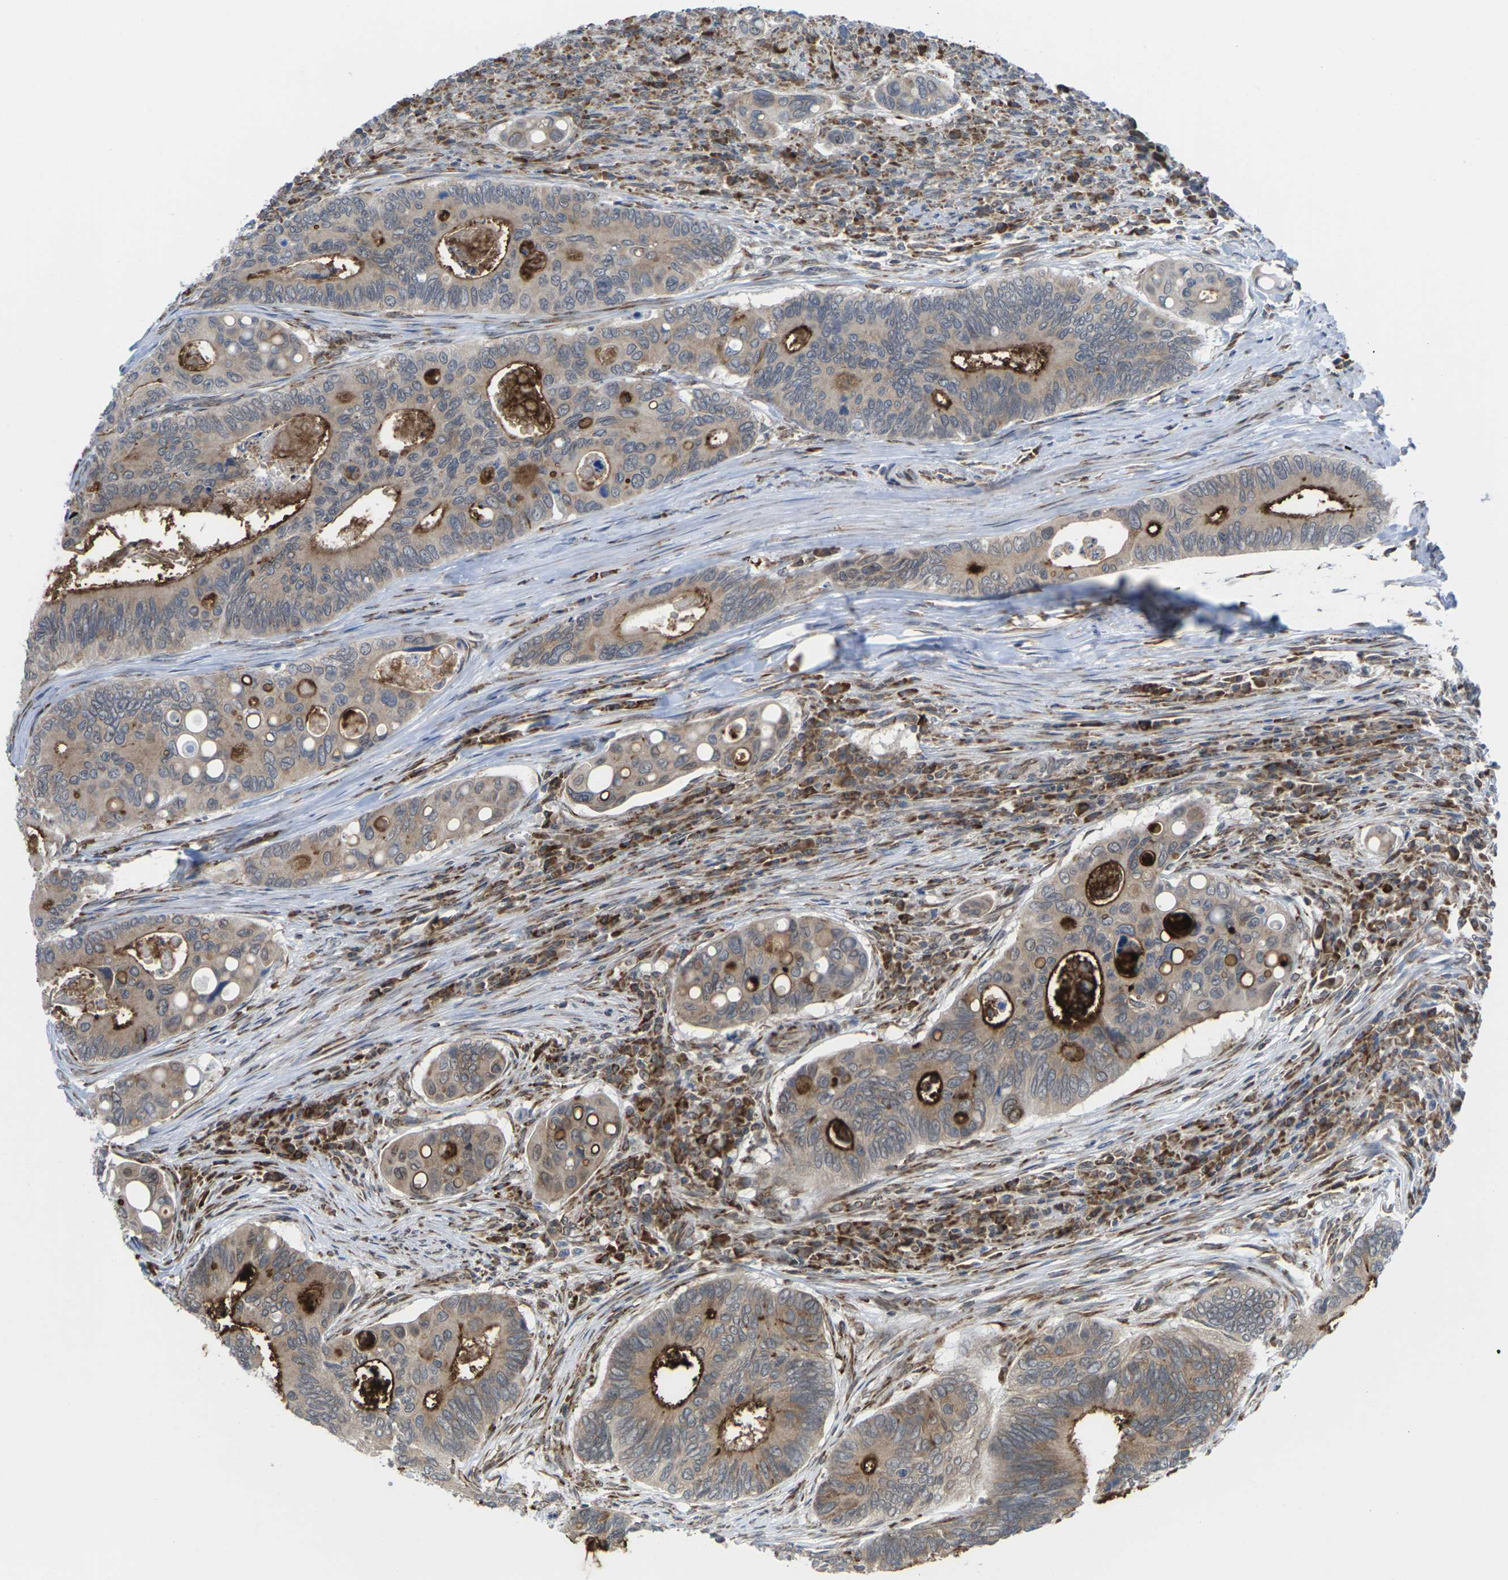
{"staining": {"intensity": "strong", "quantity": ">75%", "location": "cytoplasmic/membranous"}, "tissue": "colorectal cancer", "cell_type": "Tumor cells", "image_type": "cancer", "snomed": [{"axis": "morphology", "description": "Inflammation, NOS"}, {"axis": "morphology", "description": "Adenocarcinoma, NOS"}, {"axis": "topography", "description": "Colon"}], "caption": "Tumor cells demonstrate high levels of strong cytoplasmic/membranous staining in about >75% of cells in colorectal adenocarcinoma. The protein of interest is shown in brown color, while the nuclei are stained blue.", "gene": "PDZK1IP1", "patient": {"sex": "male", "age": 72}}